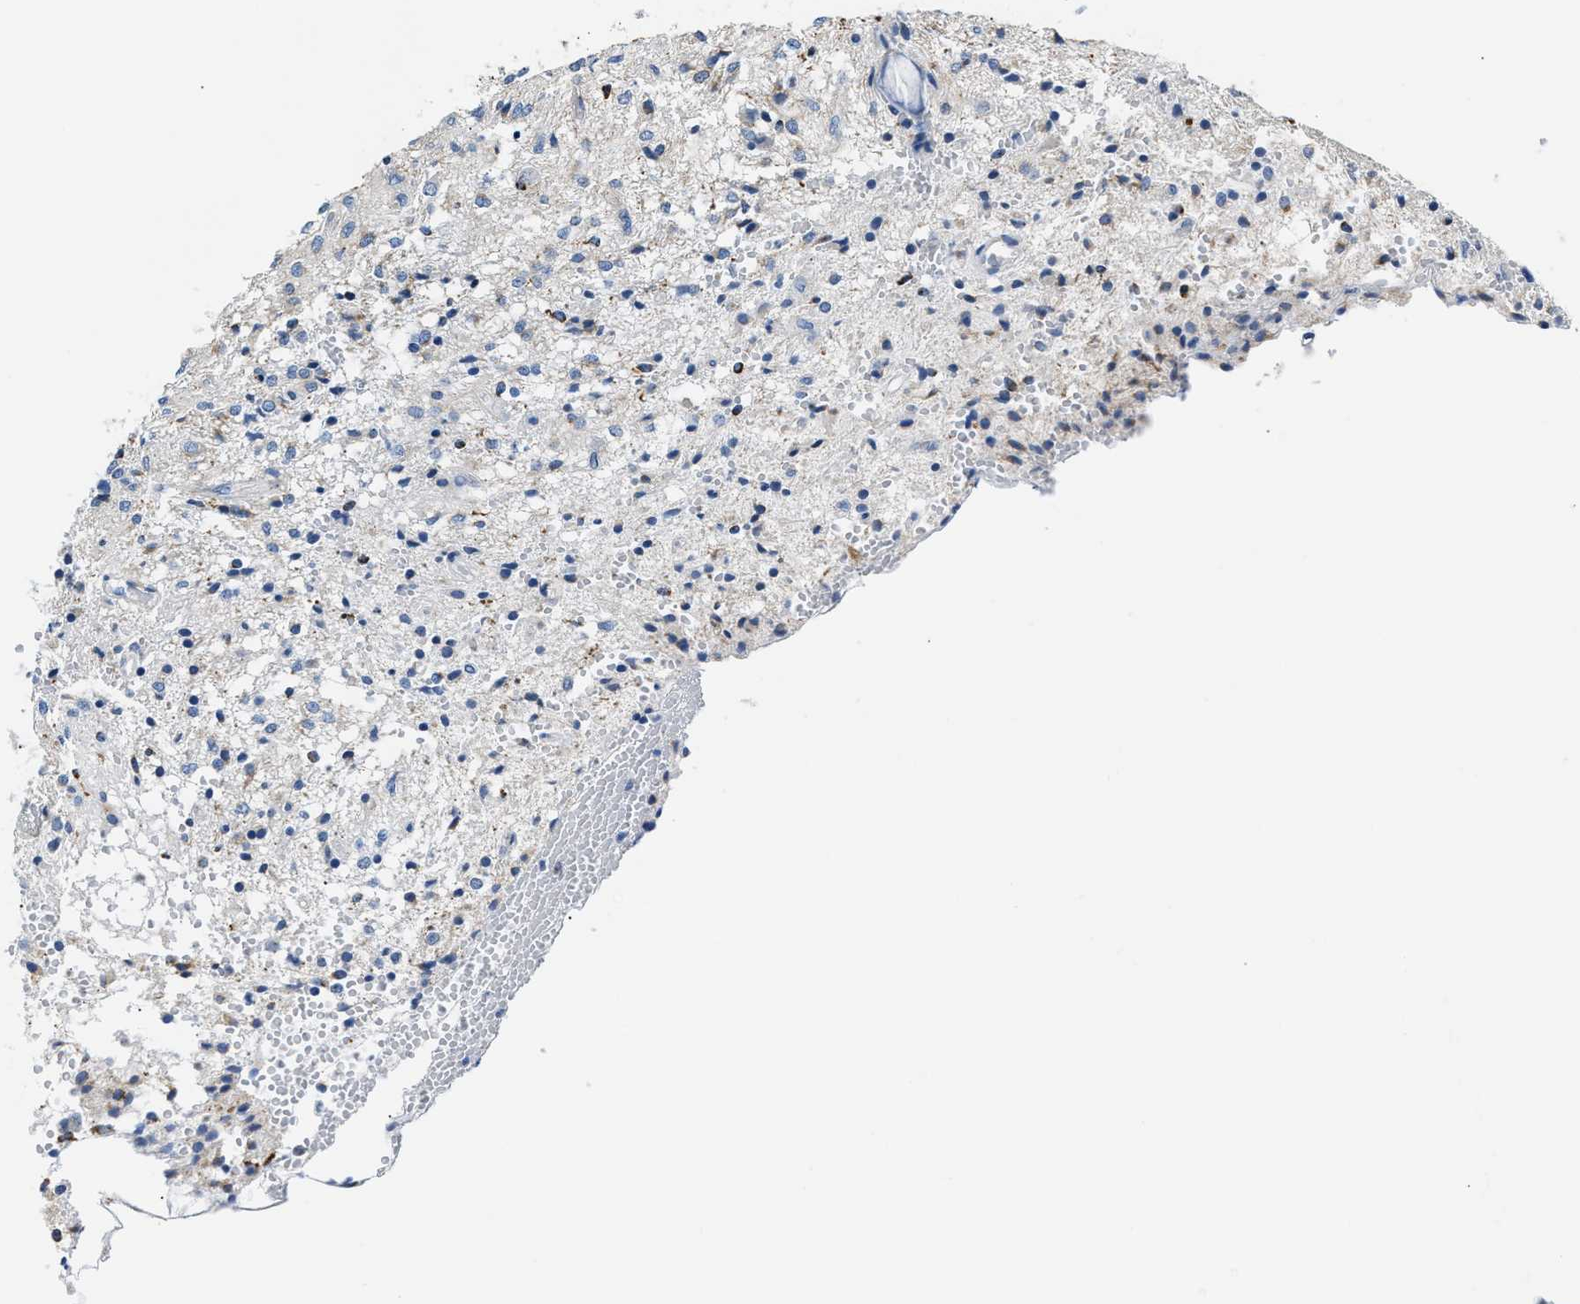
{"staining": {"intensity": "negative", "quantity": "none", "location": "none"}, "tissue": "glioma", "cell_type": "Tumor cells", "image_type": "cancer", "snomed": [{"axis": "morphology", "description": "Glioma, malignant, High grade"}, {"axis": "topography", "description": "Brain"}], "caption": "Micrograph shows no significant protein expression in tumor cells of high-grade glioma (malignant).", "gene": "AMACR", "patient": {"sex": "female", "age": 59}}